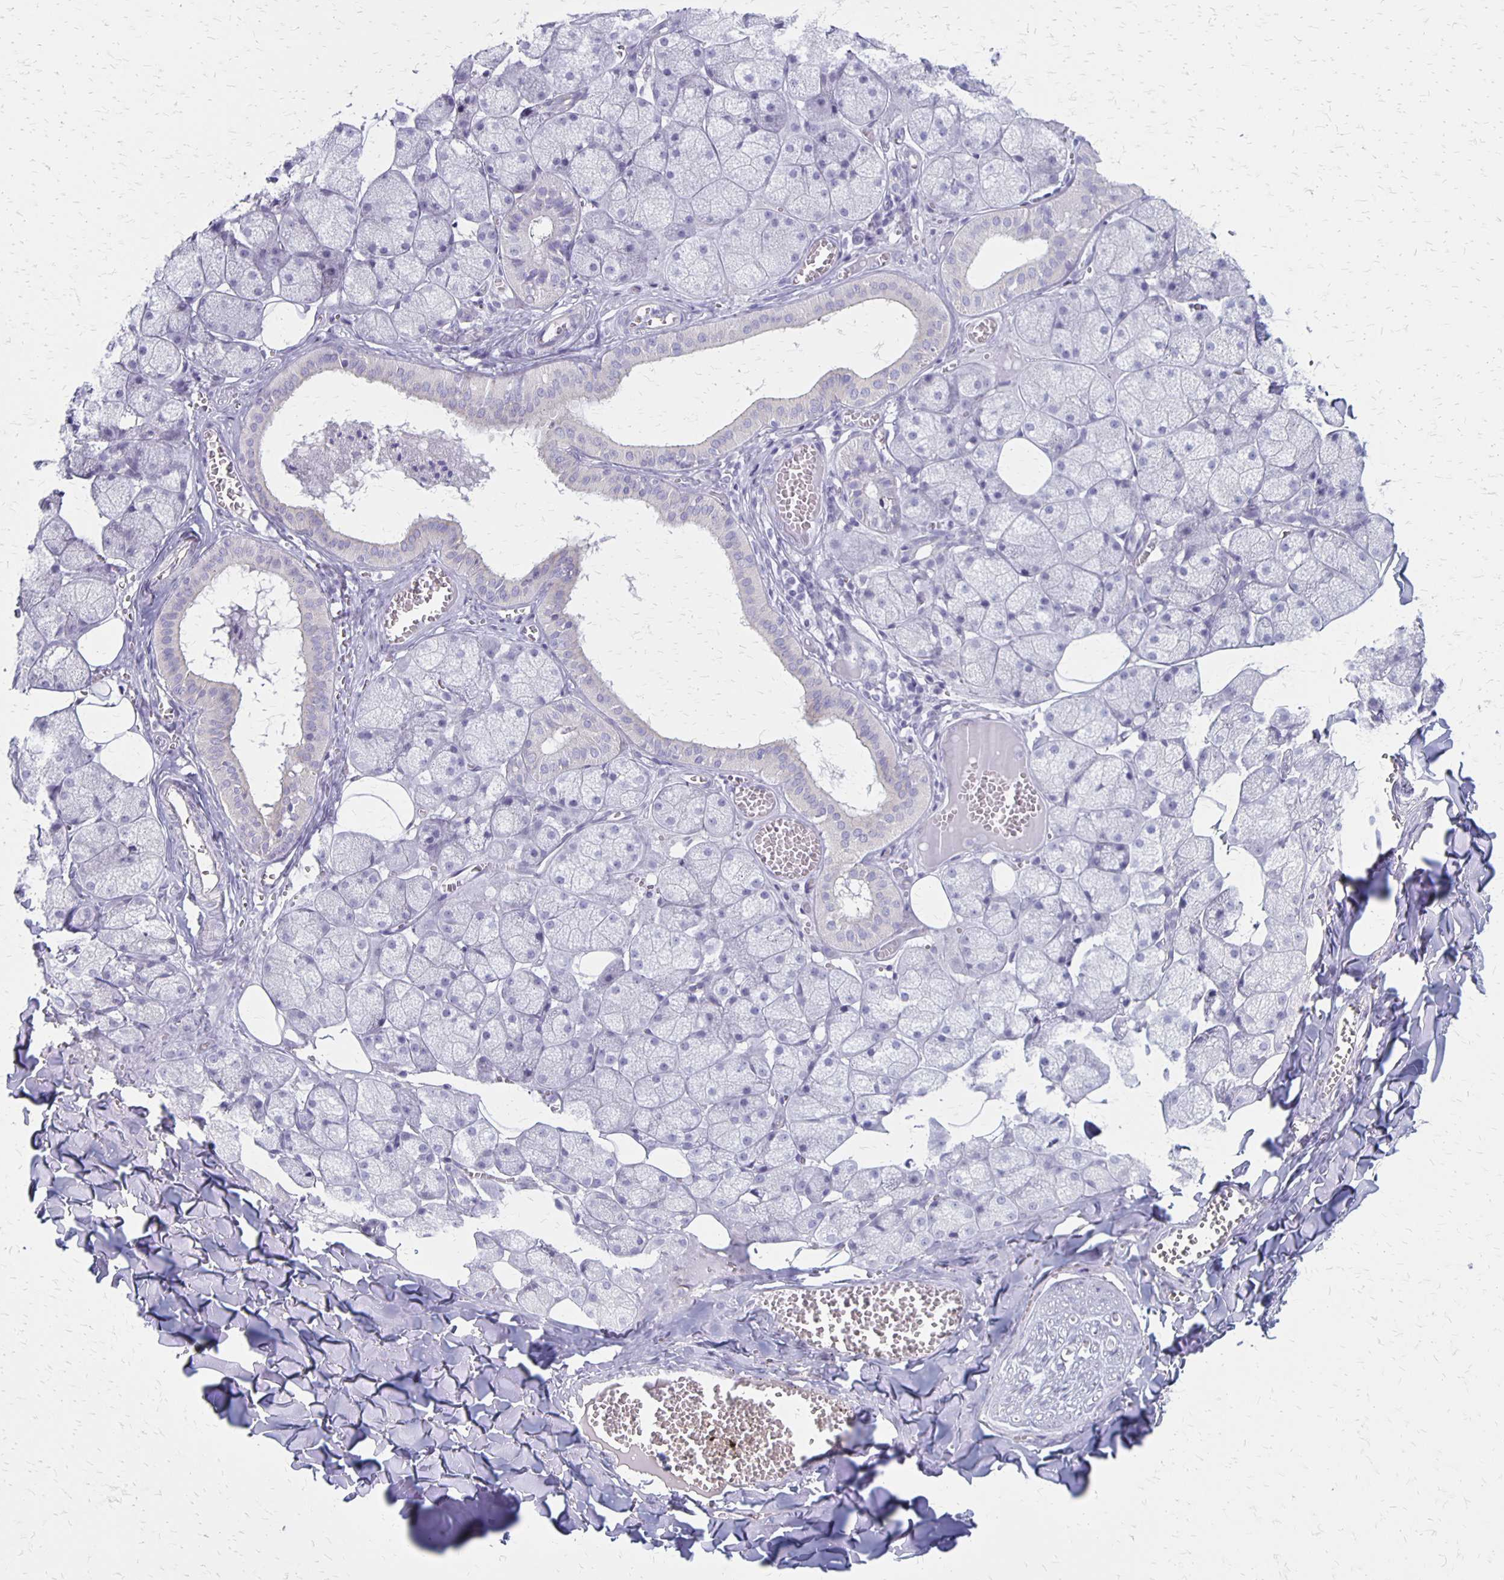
{"staining": {"intensity": "weak", "quantity": "<25%", "location": "cytoplasmic/membranous"}, "tissue": "salivary gland", "cell_type": "Glandular cells", "image_type": "normal", "snomed": [{"axis": "morphology", "description": "Normal tissue, NOS"}, {"axis": "topography", "description": "Salivary gland"}, {"axis": "topography", "description": "Peripheral nerve tissue"}], "caption": "The micrograph demonstrates no staining of glandular cells in unremarkable salivary gland.", "gene": "HOMER1", "patient": {"sex": "male", "age": 38}}